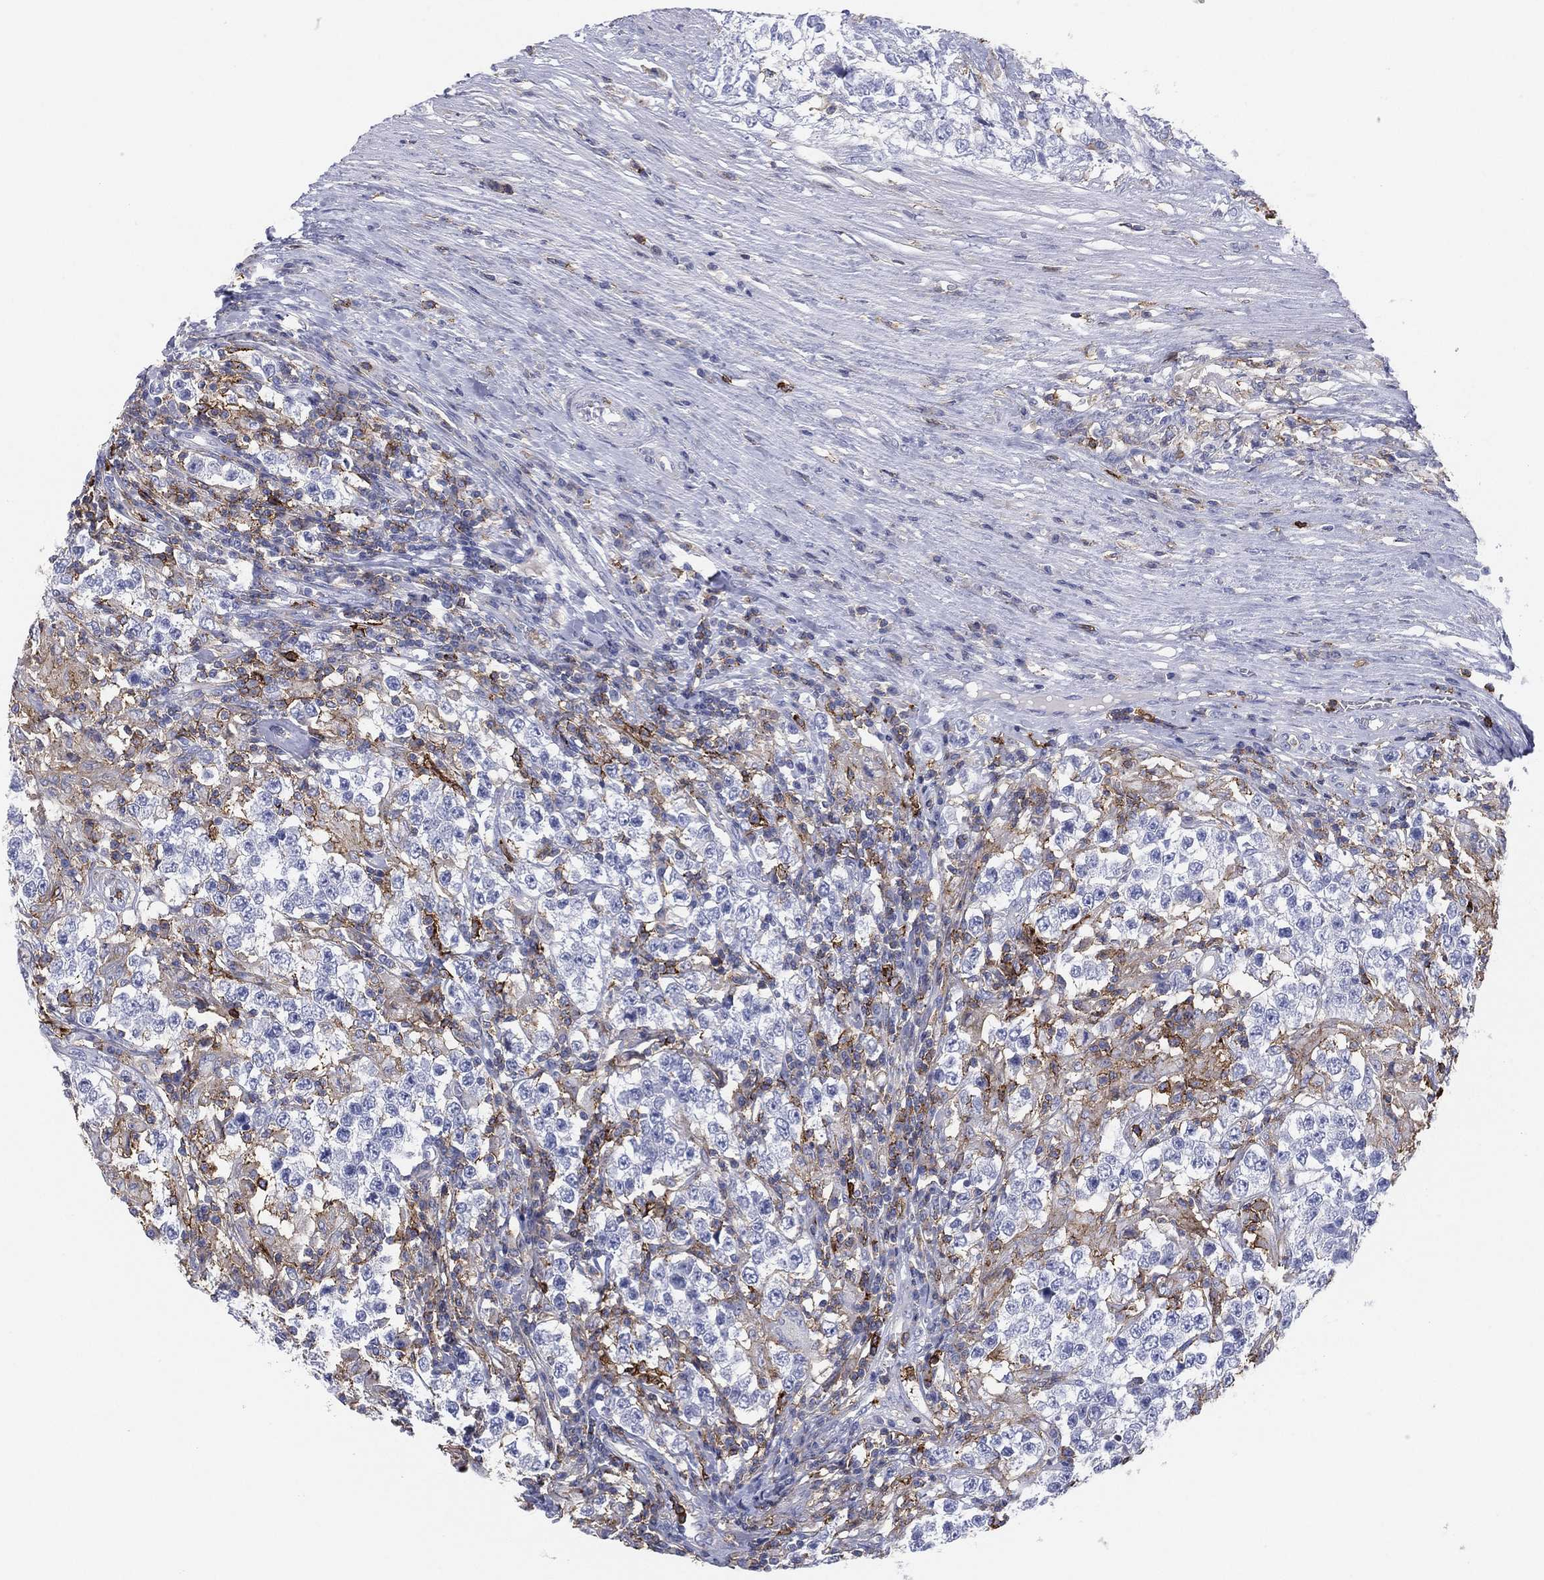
{"staining": {"intensity": "negative", "quantity": "none", "location": "none"}, "tissue": "testis cancer", "cell_type": "Tumor cells", "image_type": "cancer", "snomed": [{"axis": "morphology", "description": "Seminoma, NOS"}, {"axis": "morphology", "description": "Carcinoma, Embryonal, NOS"}, {"axis": "topography", "description": "Testis"}], "caption": "Immunohistochemistry of testis cancer (seminoma) shows no positivity in tumor cells.", "gene": "SELPLG", "patient": {"sex": "male", "age": 41}}